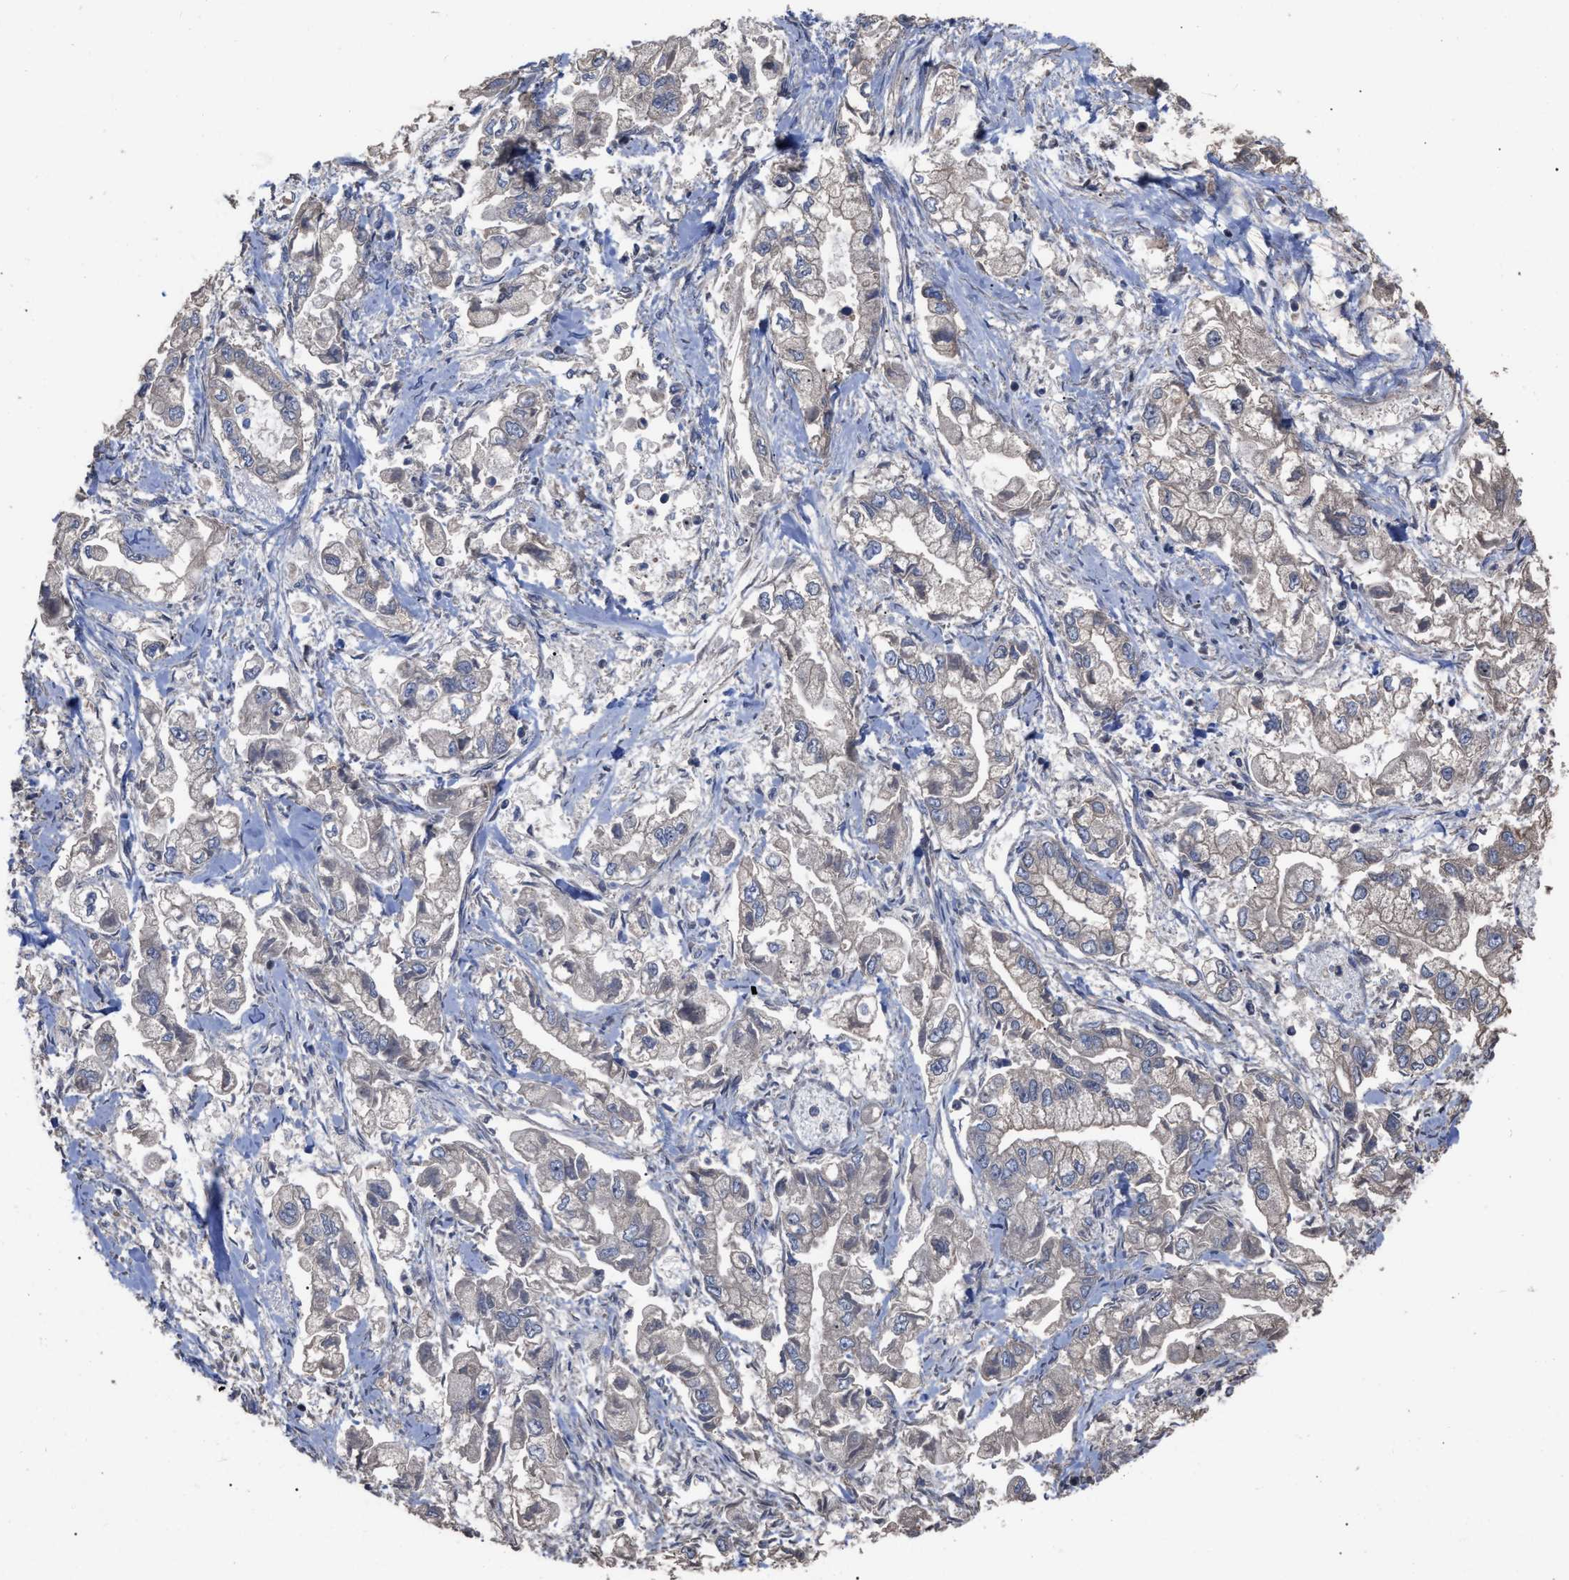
{"staining": {"intensity": "negative", "quantity": "none", "location": "none"}, "tissue": "stomach cancer", "cell_type": "Tumor cells", "image_type": "cancer", "snomed": [{"axis": "morphology", "description": "Normal tissue, NOS"}, {"axis": "morphology", "description": "Adenocarcinoma, NOS"}, {"axis": "topography", "description": "Stomach"}], "caption": "Immunohistochemistry histopathology image of stomach cancer (adenocarcinoma) stained for a protein (brown), which shows no staining in tumor cells.", "gene": "BTN2A1", "patient": {"sex": "male", "age": 62}}